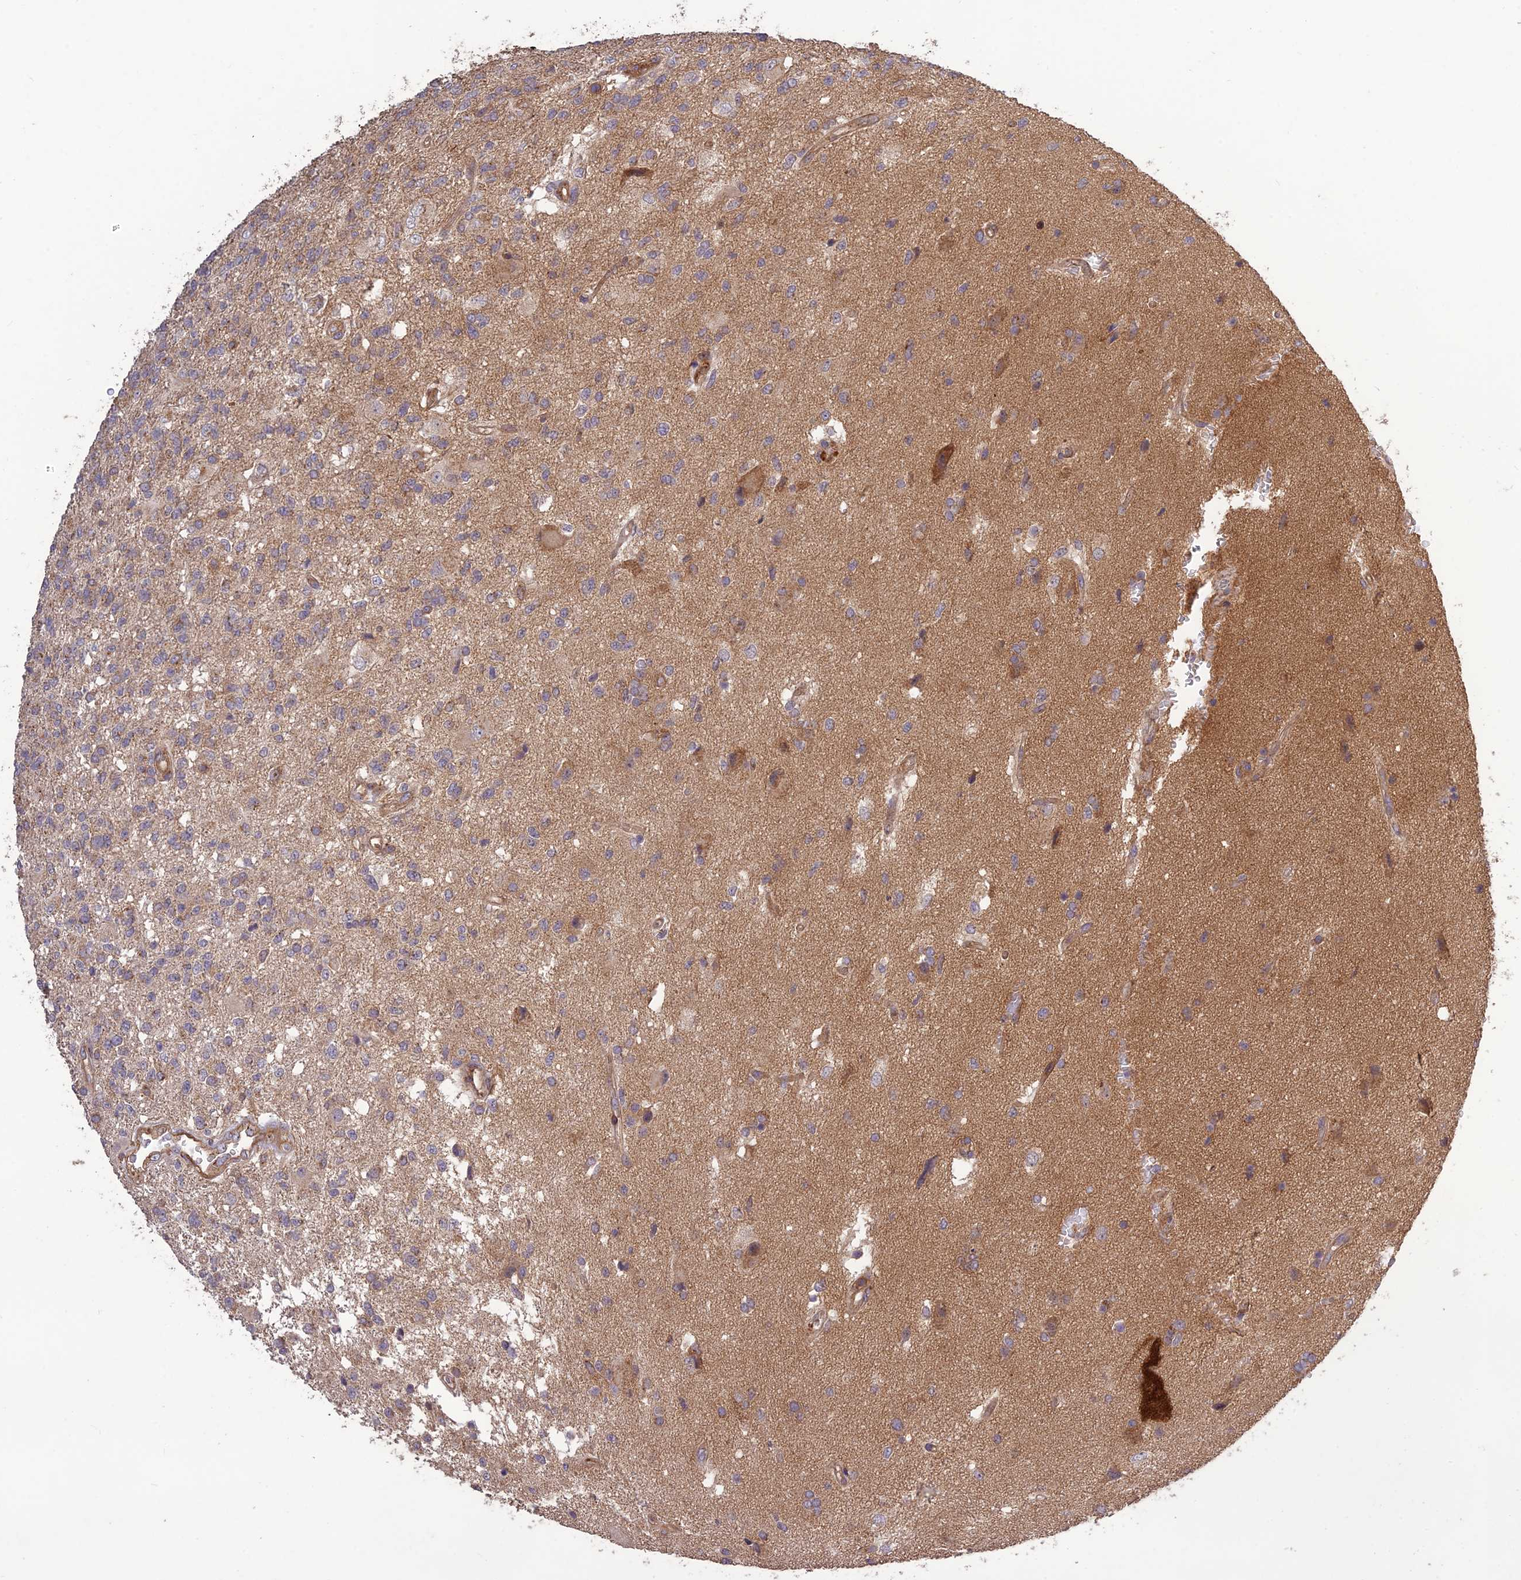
{"staining": {"intensity": "weak", "quantity": "25%-75%", "location": "cytoplasmic/membranous"}, "tissue": "glioma", "cell_type": "Tumor cells", "image_type": "cancer", "snomed": [{"axis": "morphology", "description": "Glioma, malignant, High grade"}, {"axis": "topography", "description": "Brain"}], "caption": "Immunohistochemistry (IHC) image of neoplastic tissue: human malignant glioma (high-grade) stained using immunohistochemistry reveals low levels of weak protein expression localized specifically in the cytoplasmic/membranous of tumor cells, appearing as a cytoplasmic/membranous brown color.", "gene": "TMEM131L", "patient": {"sex": "male", "age": 56}}